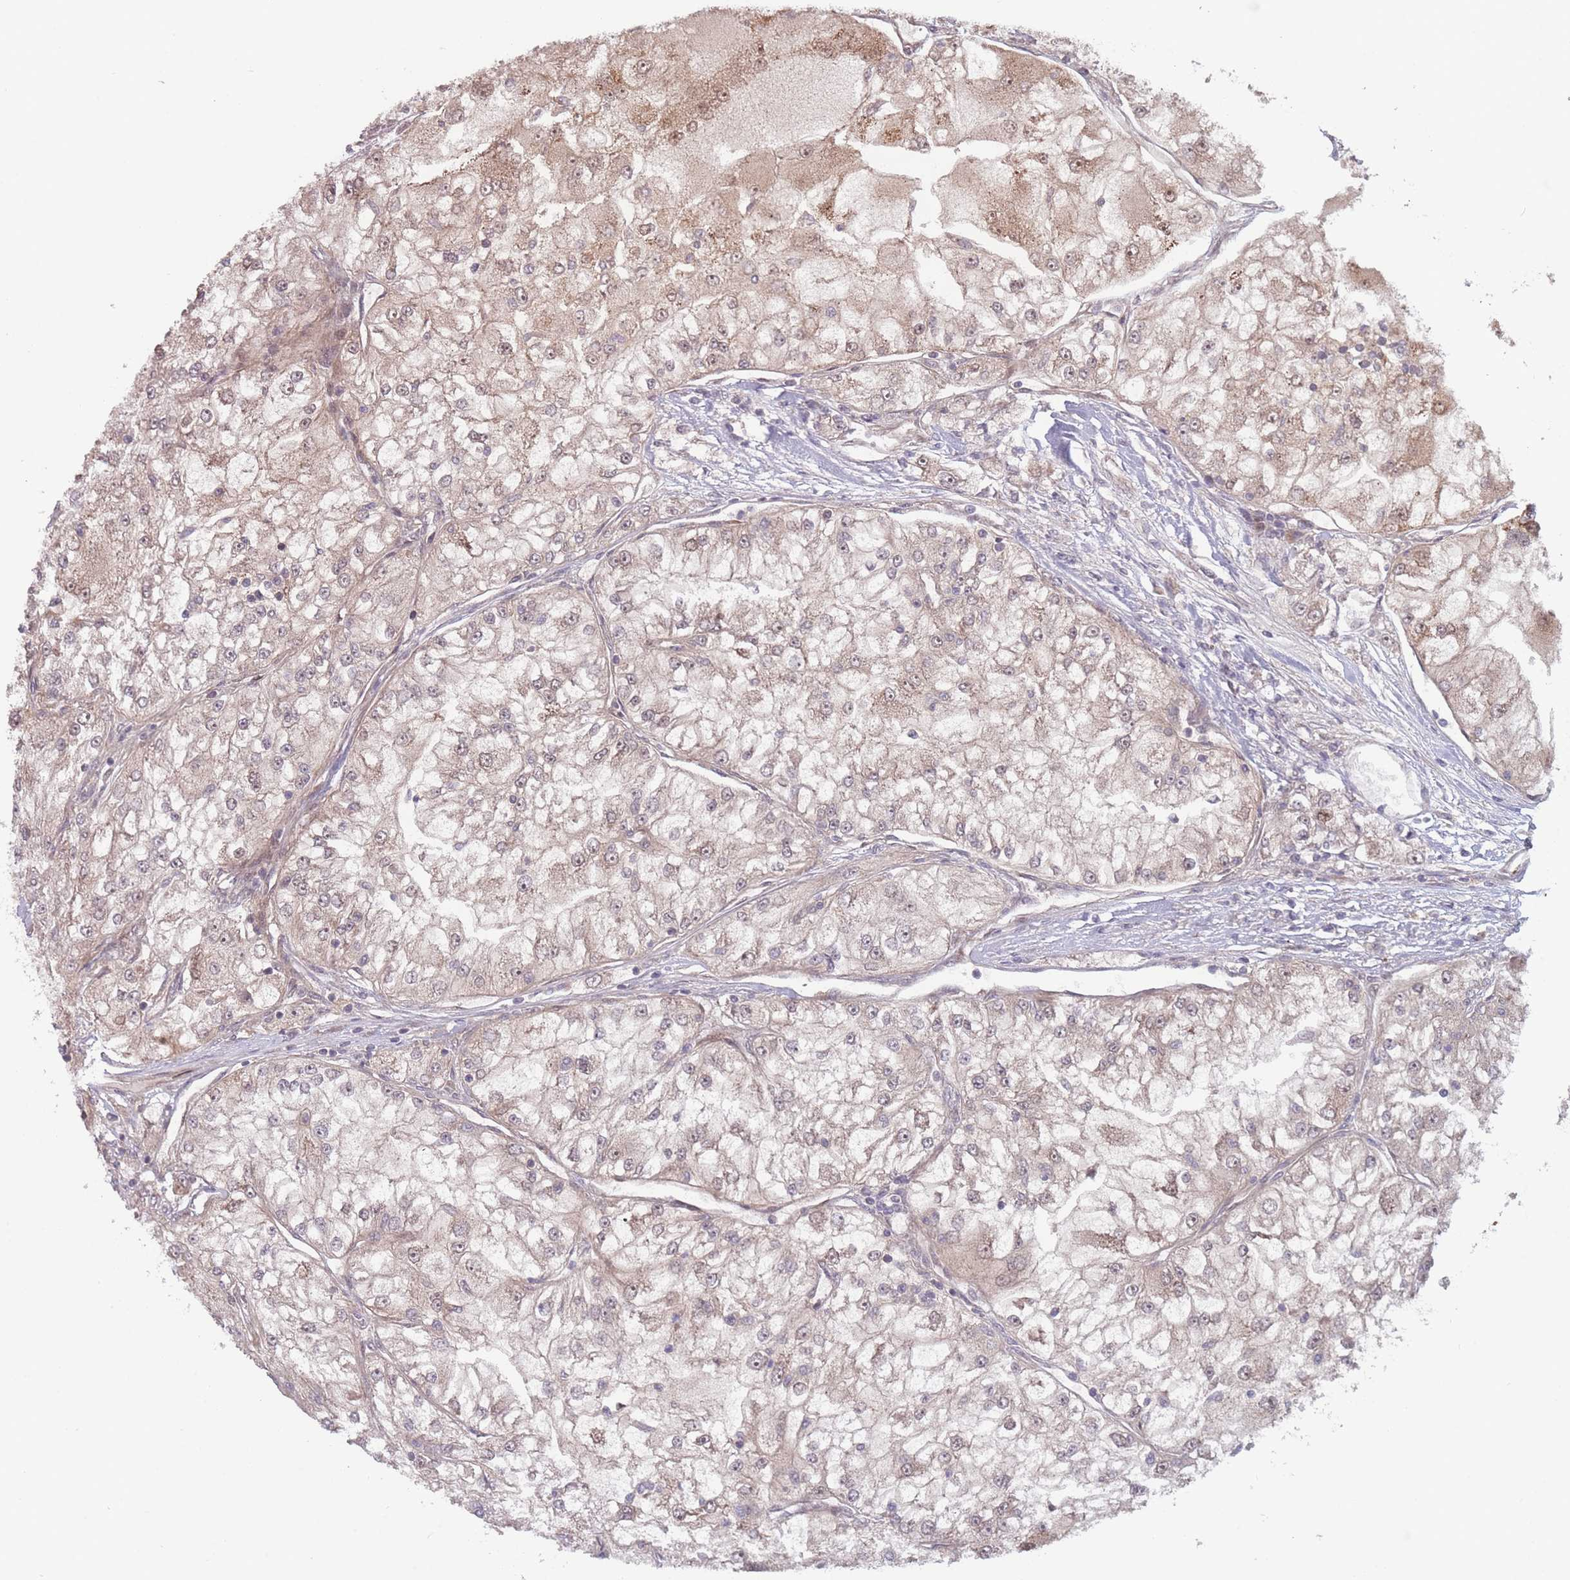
{"staining": {"intensity": "weak", "quantity": "25%-75%", "location": "cytoplasmic/membranous"}, "tissue": "renal cancer", "cell_type": "Tumor cells", "image_type": "cancer", "snomed": [{"axis": "morphology", "description": "Adenocarcinoma, NOS"}, {"axis": "topography", "description": "Kidney"}], "caption": "Protein expression analysis of human renal cancer (adenocarcinoma) reveals weak cytoplasmic/membranous positivity in approximately 25%-75% of tumor cells.", "gene": "RPS18", "patient": {"sex": "female", "age": 72}}